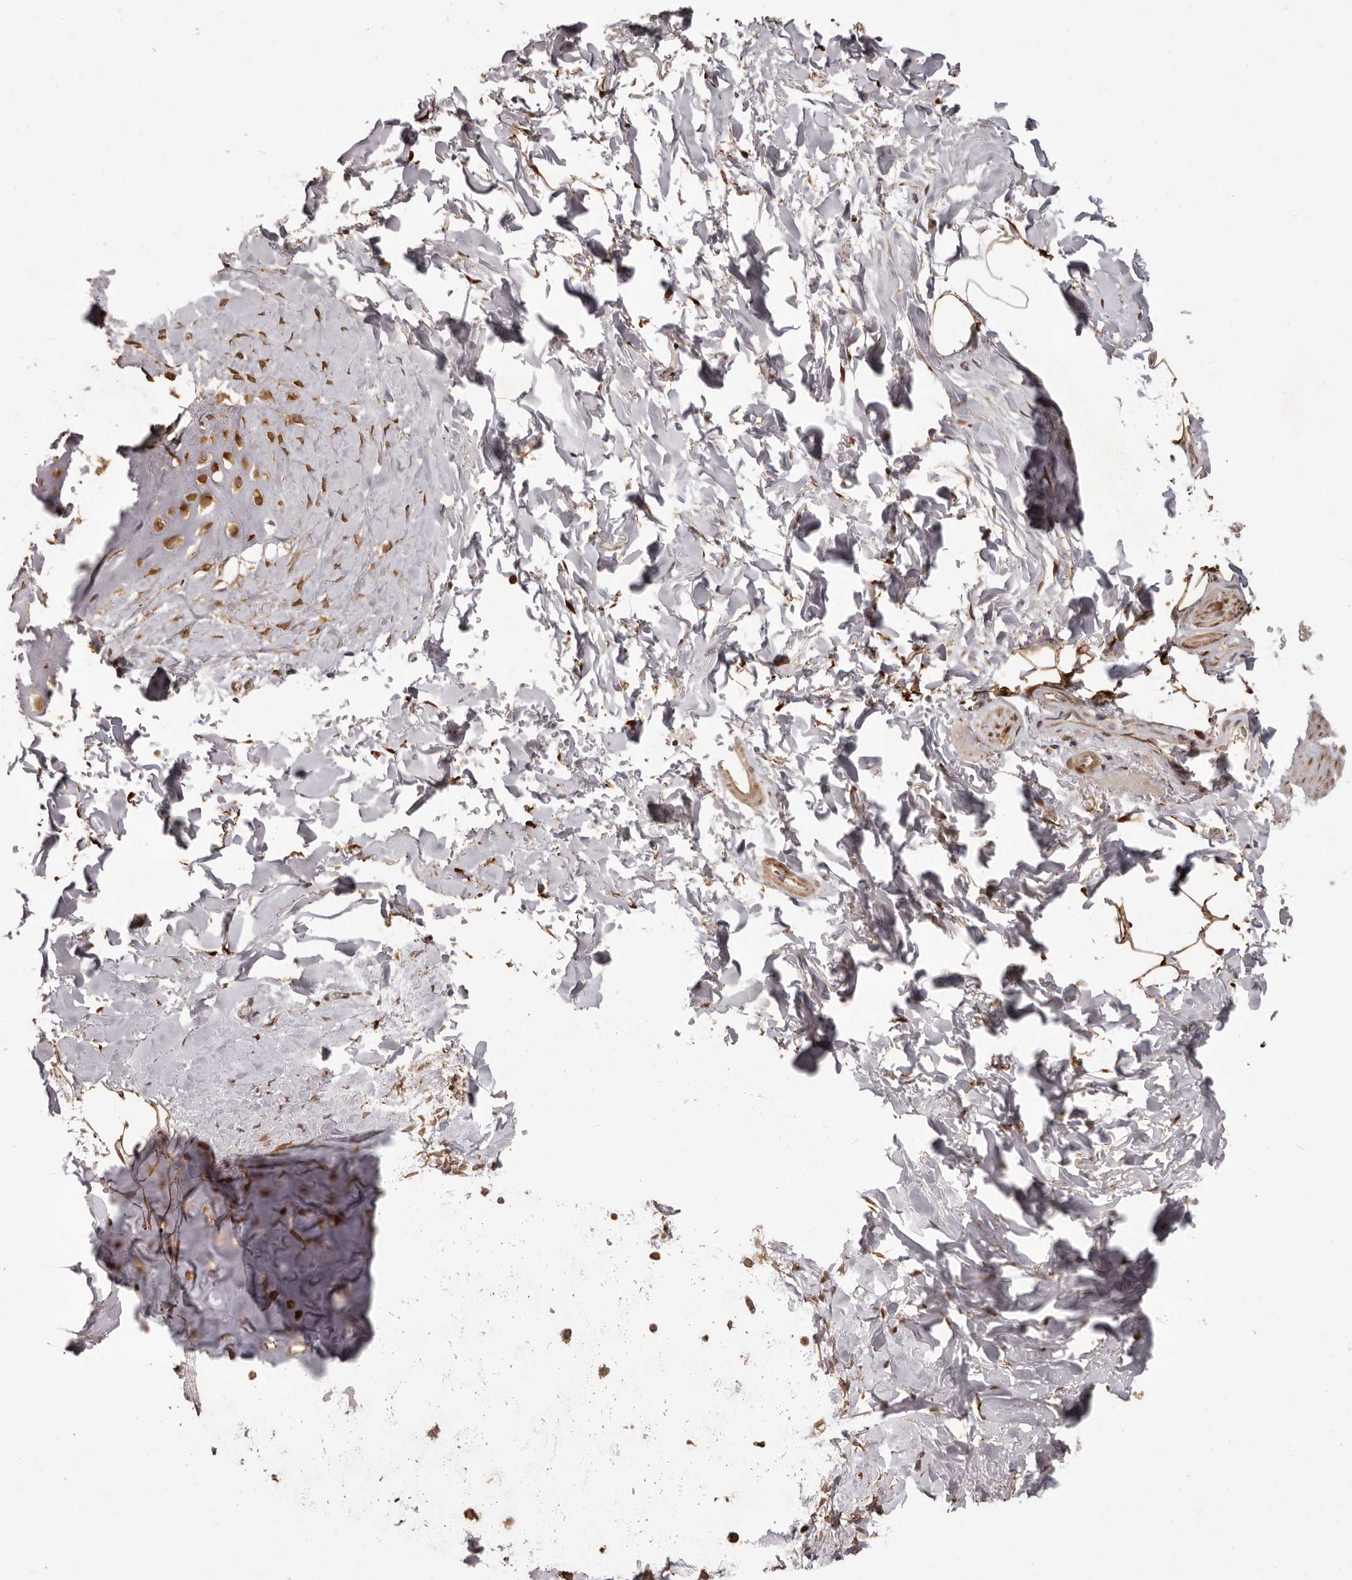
{"staining": {"intensity": "strong", "quantity": ">75%", "location": "cytoplasmic/membranous"}, "tissue": "adipose tissue", "cell_type": "Adipocytes", "image_type": "normal", "snomed": [{"axis": "morphology", "description": "Normal tissue, NOS"}, {"axis": "topography", "description": "Cartilage tissue"}], "caption": "Immunohistochemical staining of normal adipose tissue reveals >75% levels of strong cytoplasmic/membranous protein positivity in approximately >75% of adipocytes.", "gene": "GFOD1", "patient": {"sex": "female", "age": 63}}